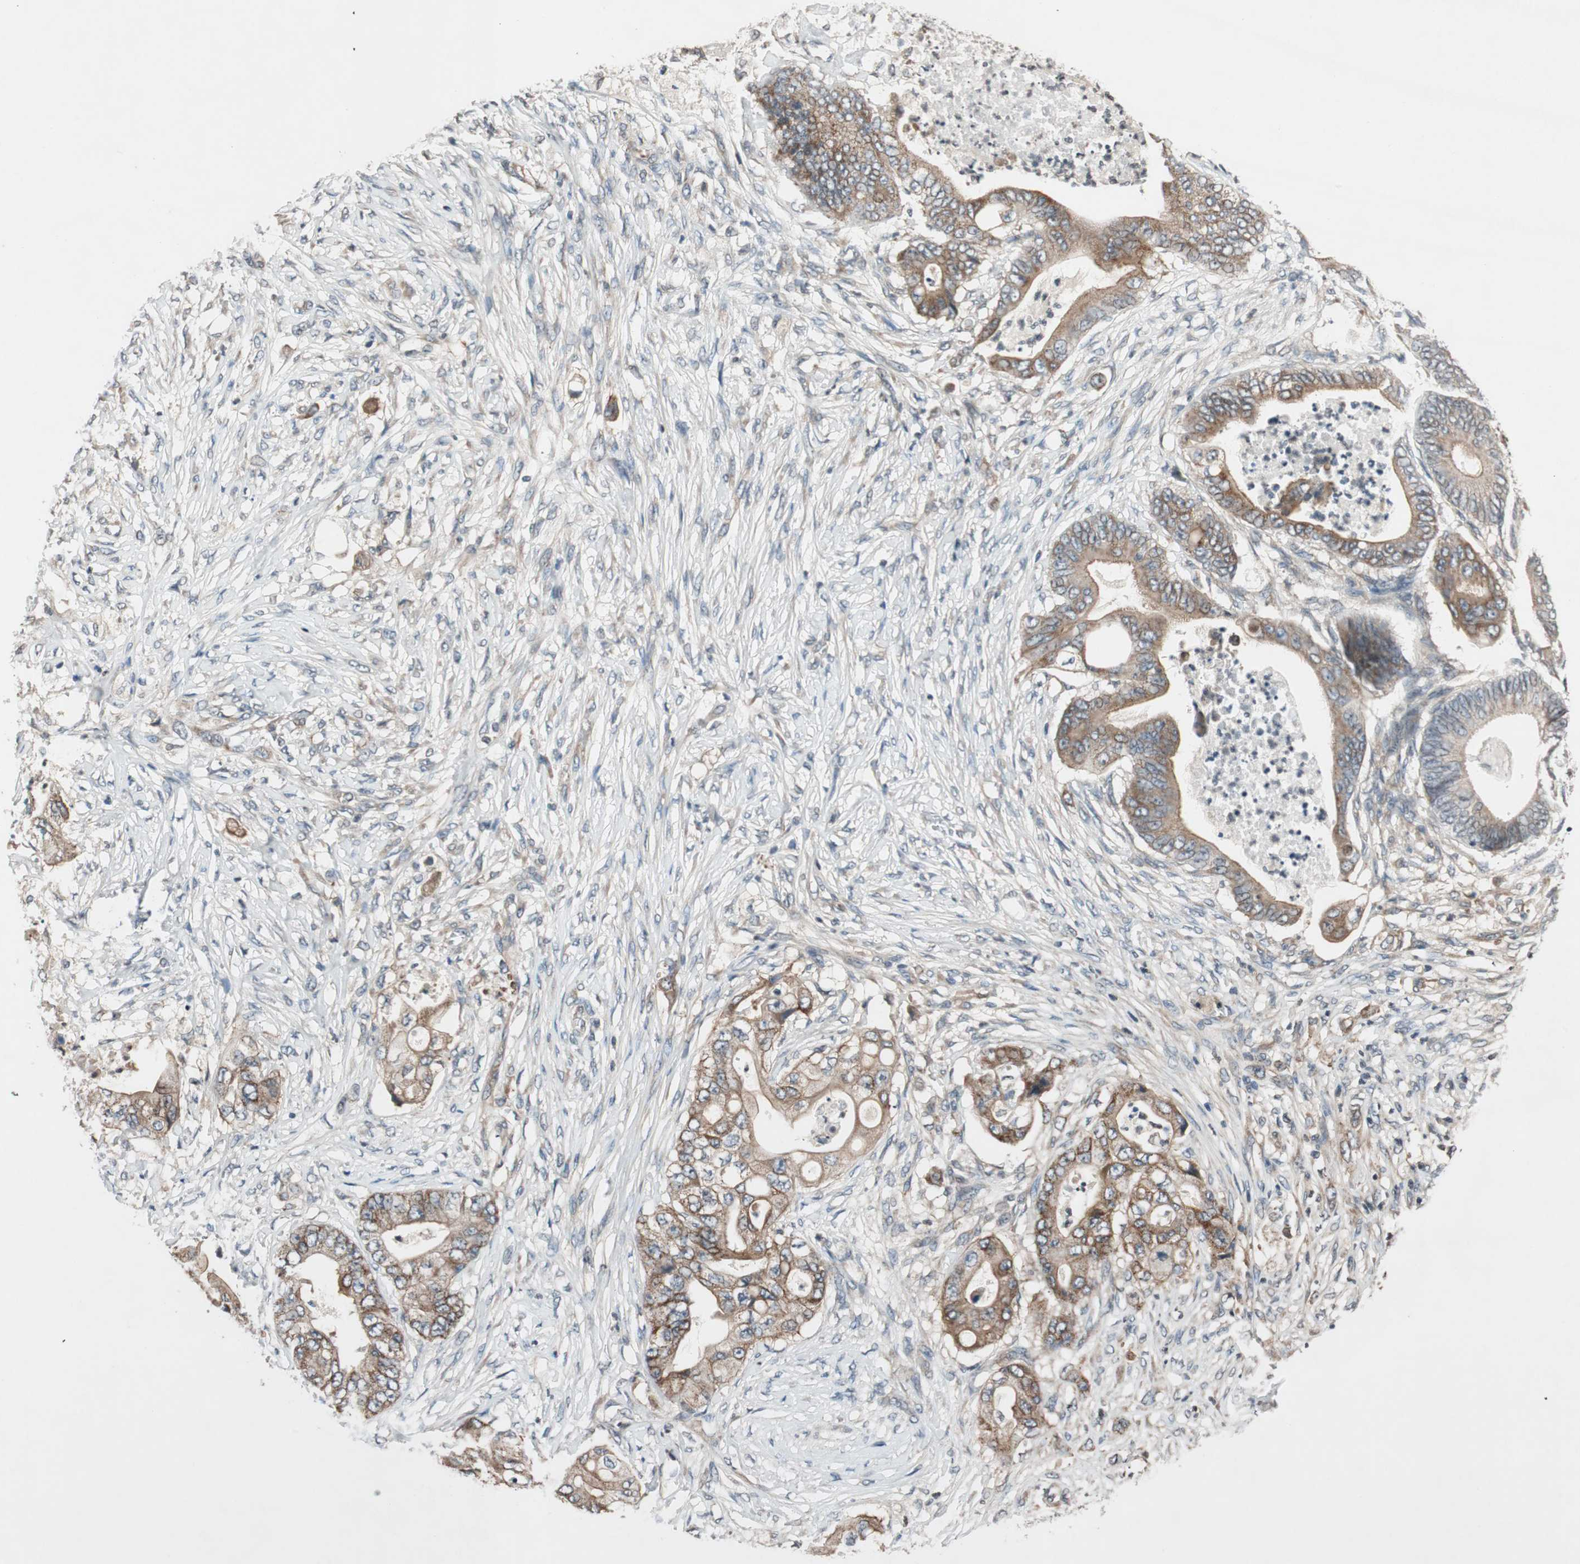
{"staining": {"intensity": "moderate", "quantity": ">75%", "location": "cytoplasmic/membranous"}, "tissue": "stomach cancer", "cell_type": "Tumor cells", "image_type": "cancer", "snomed": [{"axis": "morphology", "description": "Adenocarcinoma, NOS"}, {"axis": "topography", "description": "Stomach"}], "caption": "Stomach cancer (adenocarcinoma) tissue shows moderate cytoplasmic/membranous staining in approximately >75% of tumor cells, visualized by immunohistochemistry.", "gene": "GCLM", "patient": {"sex": "female", "age": 73}}